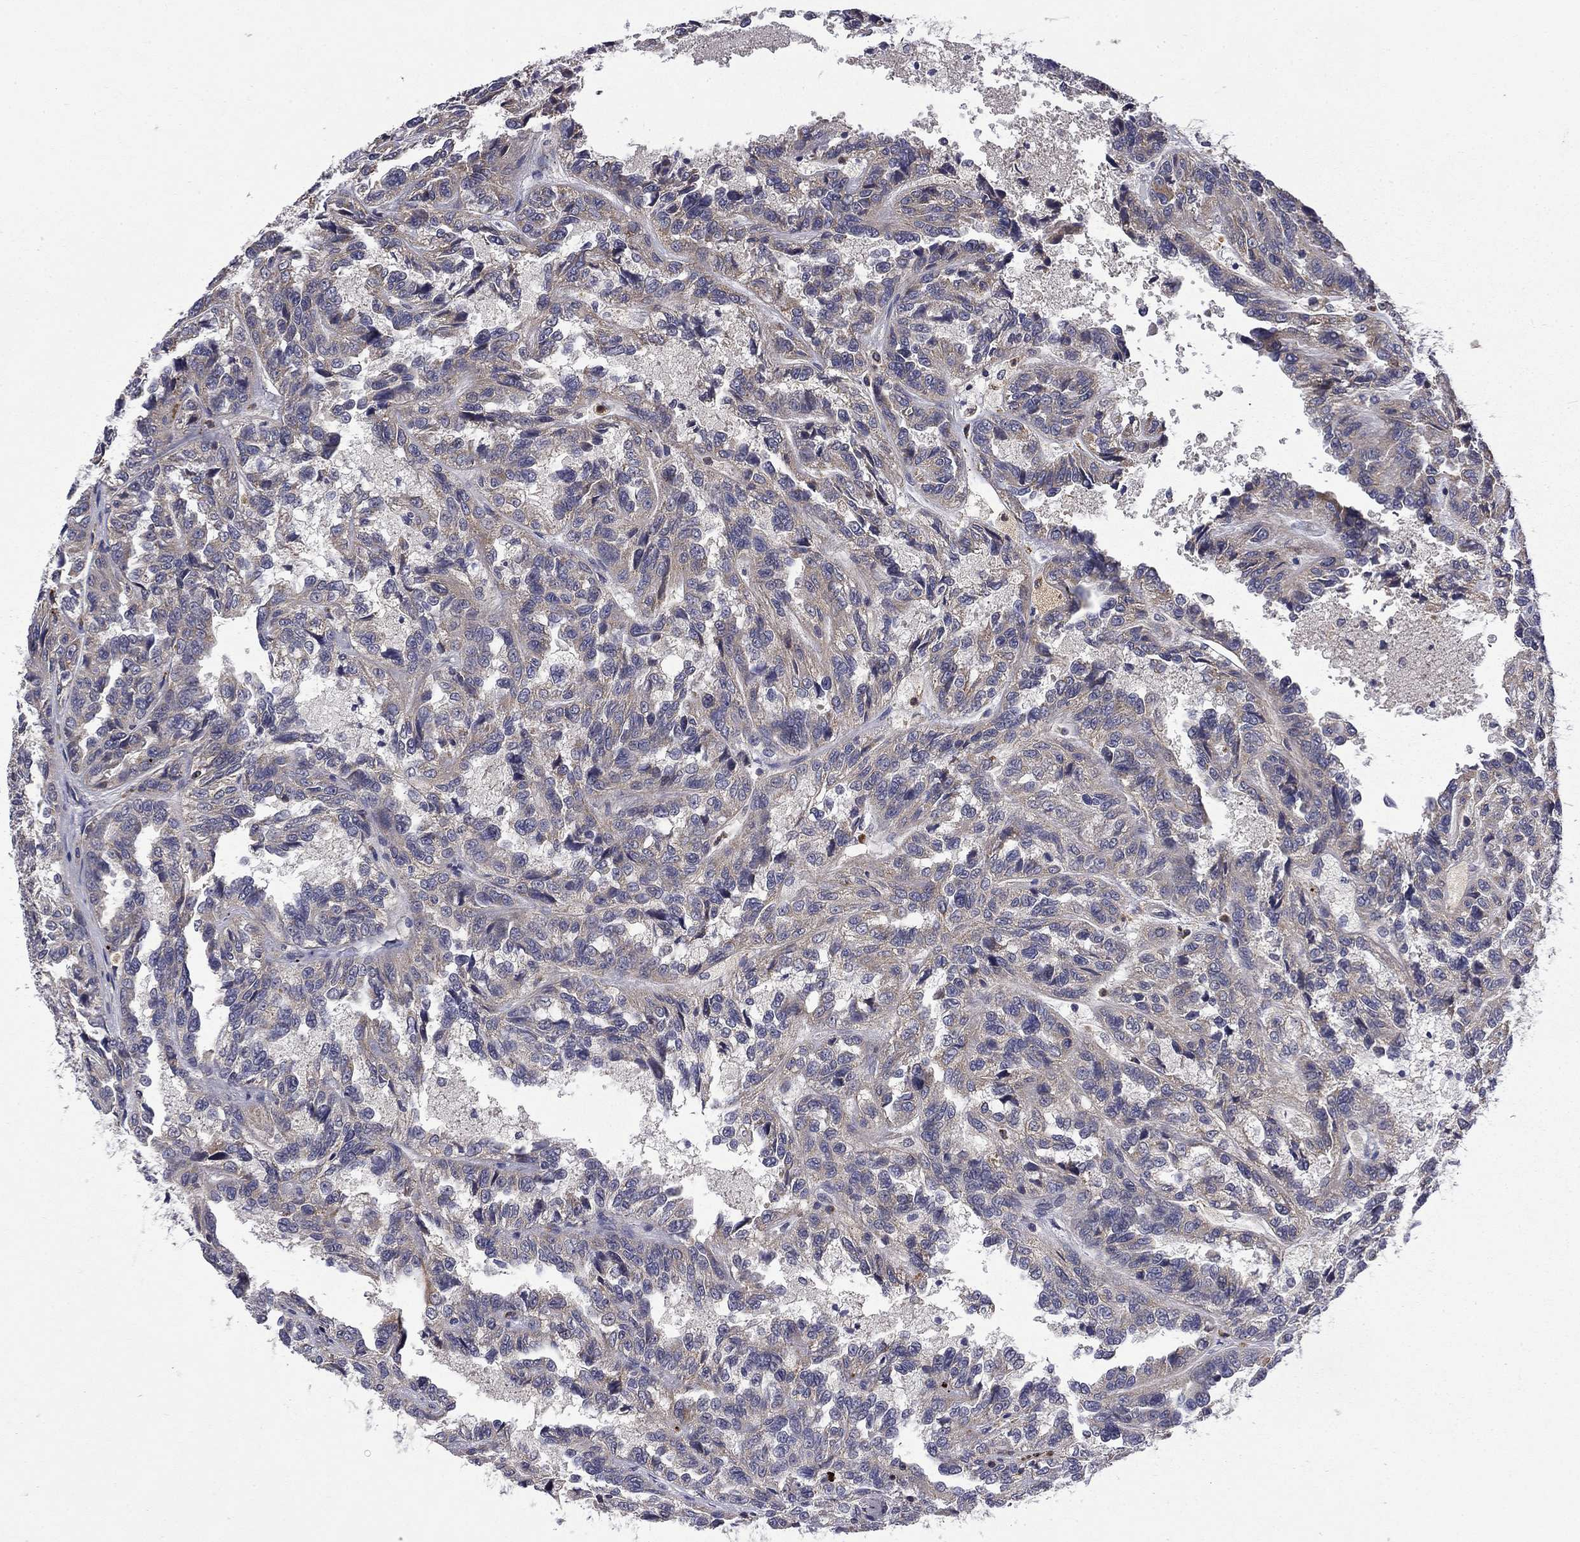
{"staining": {"intensity": "negative", "quantity": "none", "location": "none"}, "tissue": "renal cancer", "cell_type": "Tumor cells", "image_type": "cancer", "snomed": [{"axis": "morphology", "description": "Adenocarcinoma, NOS"}, {"axis": "topography", "description": "Kidney"}], "caption": "This is an immunohistochemistry (IHC) histopathology image of adenocarcinoma (renal). There is no expression in tumor cells.", "gene": "CEACAM7", "patient": {"sex": "male", "age": 79}}